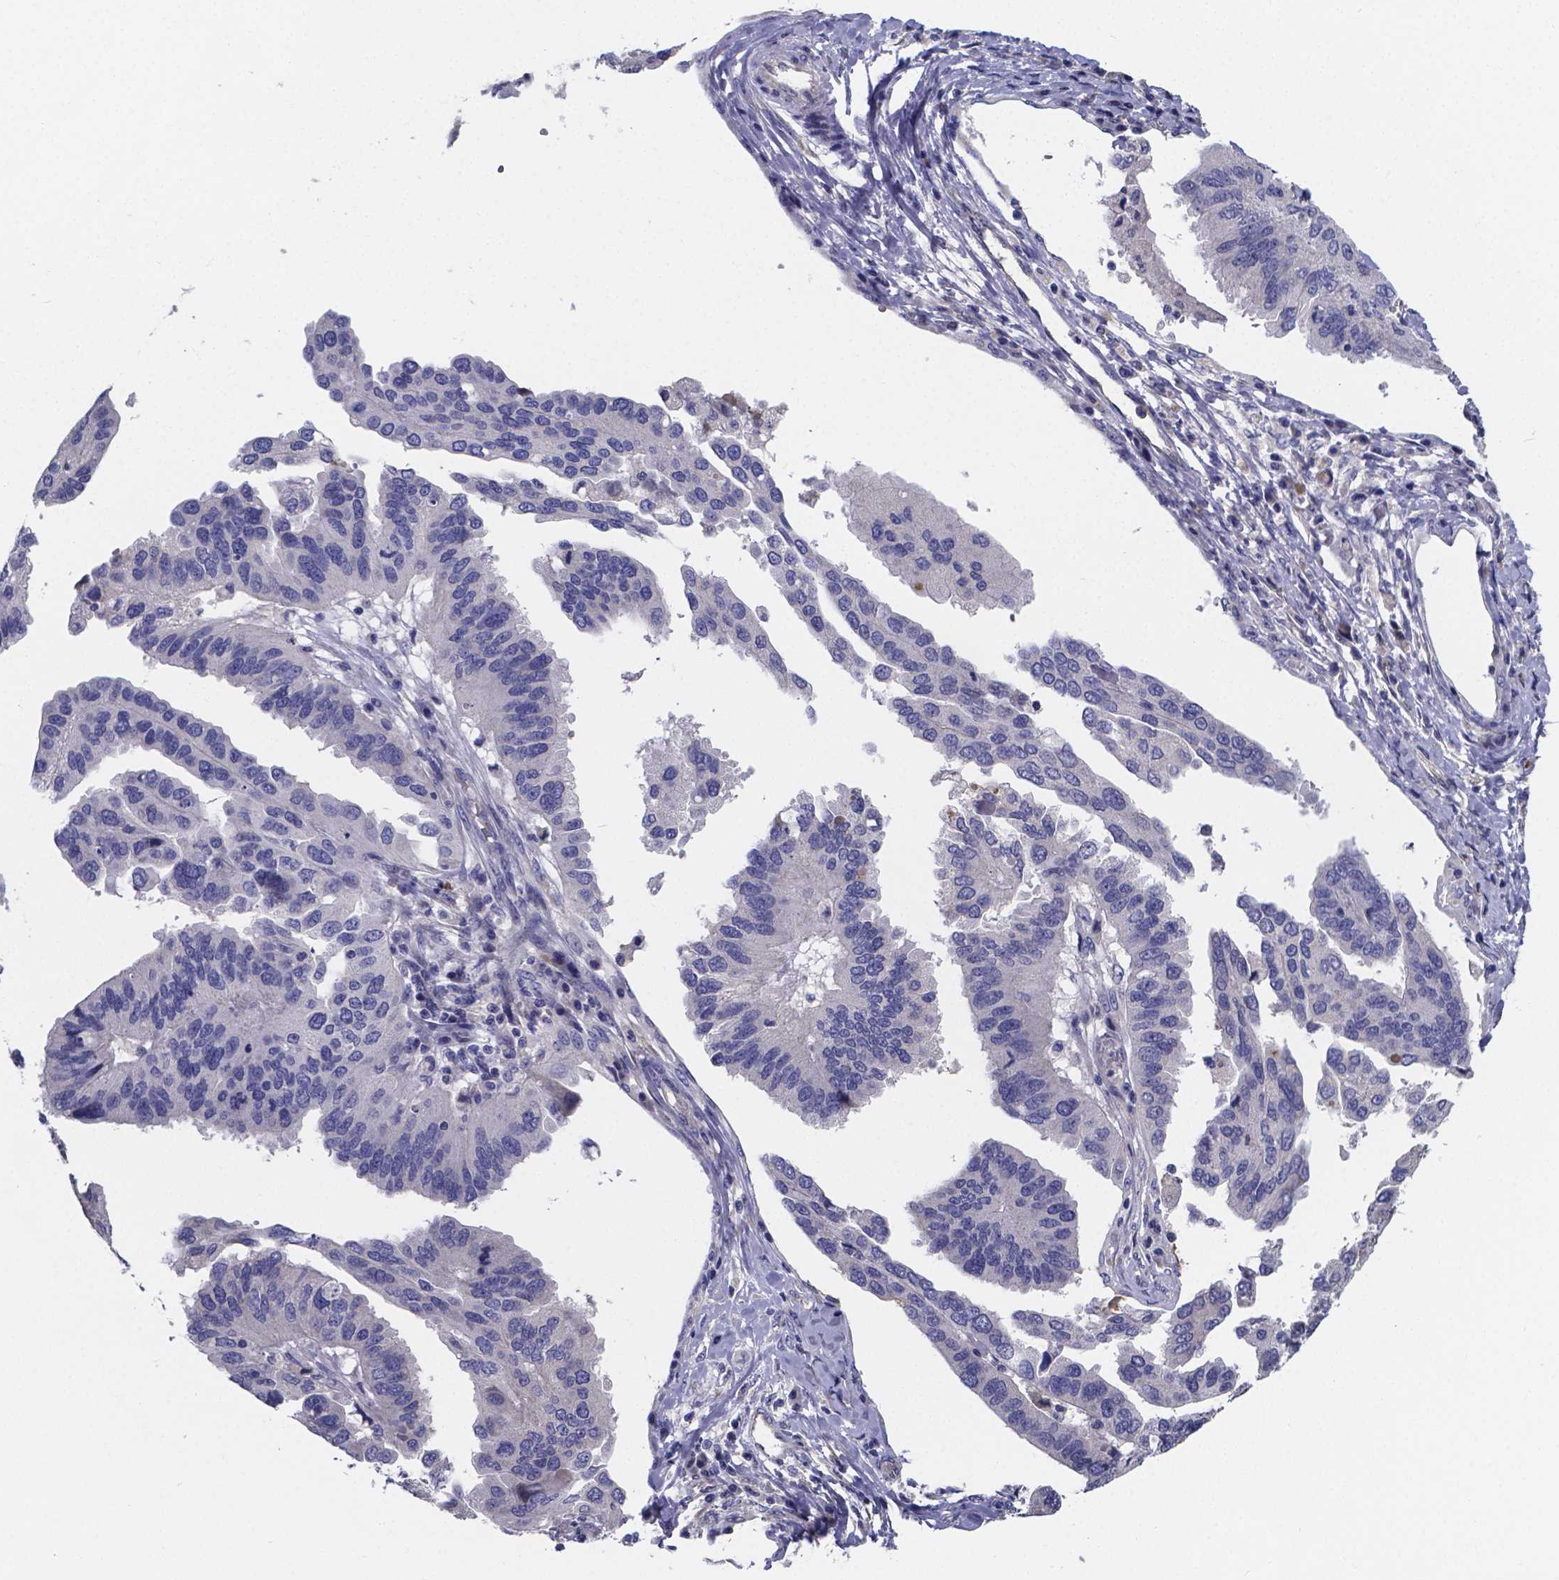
{"staining": {"intensity": "negative", "quantity": "none", "location": "none"}, "tissue": "ovarian cancer", "cell_type": "Tumor cells", "image_type": "cancer", "snomed": [{"axis": "morphology", "description": "Cystadenocarcinoma, serous, NOS"}, {"axis": "topography", "description": "Ovary"}], "caption": "Ovarian cancer stained for a protein using immunohistochemistry exhibits no positivity tumor cells.", "gene": "SFRP4", "patient": {"sex": "female", "age": 79}}